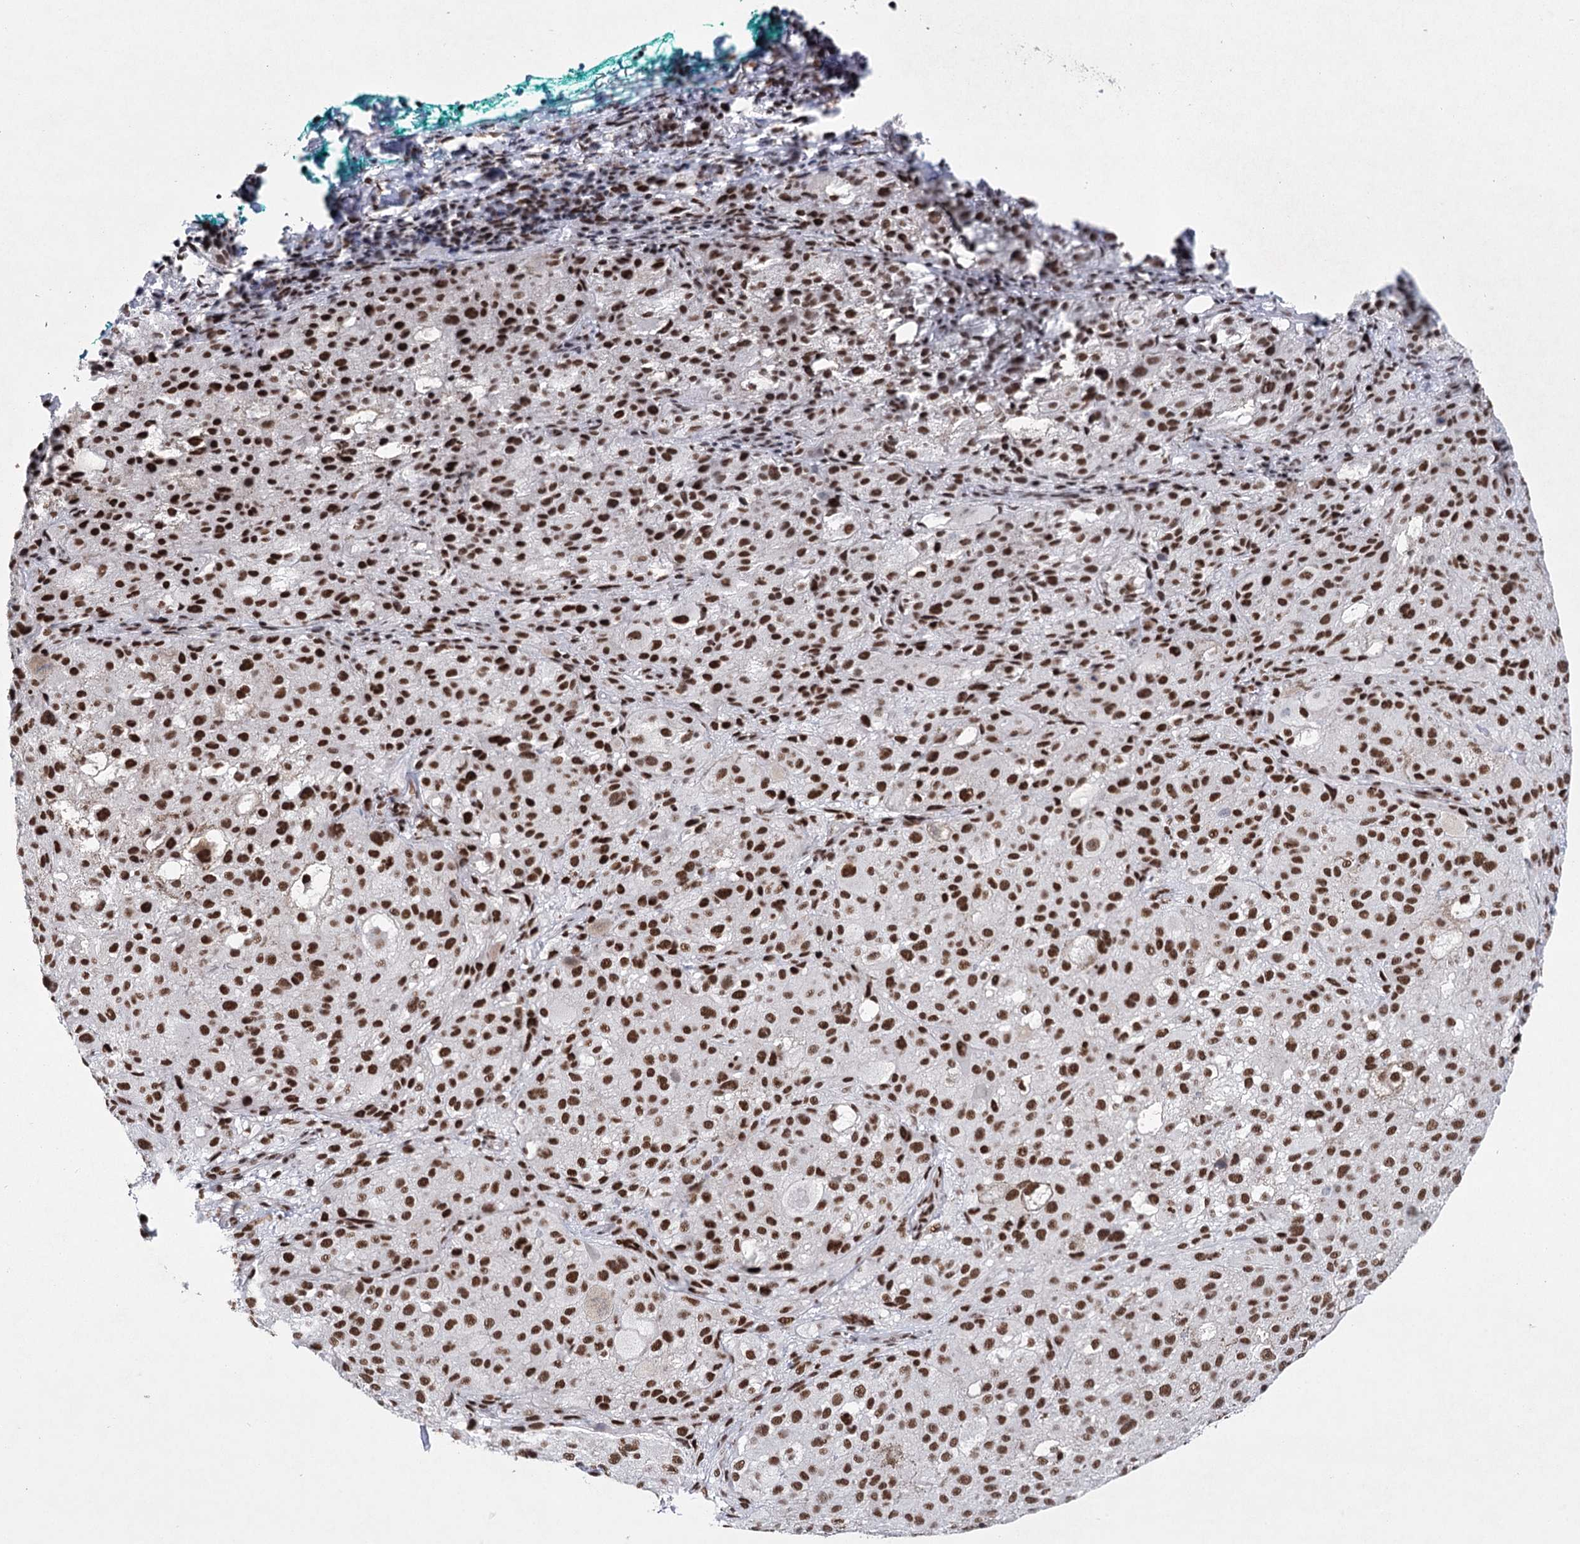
{"staining": {"intensity": "strong", "quantity": ">75%", "location": "nuclear"}, "tissue": "melanoma", "cell_type": "Tumor cells", "image_type": "cancer", "snomed": [{"axis": "morphology", "description": "Necrosis, NOS"}, {"axis": "morphology", "description": "Malignant melanoma, NOS"}, {"axis": "topography", "description": "Skin"}], "caption": "Immunohistochemistry photomicrograph of human melanoma stained for a protein (brown), which shows high levels of strong nuclear expression in about >75% of tumor cells.", "gene": "SCAF8", "patient": {"sex": "female", "age": 87}}